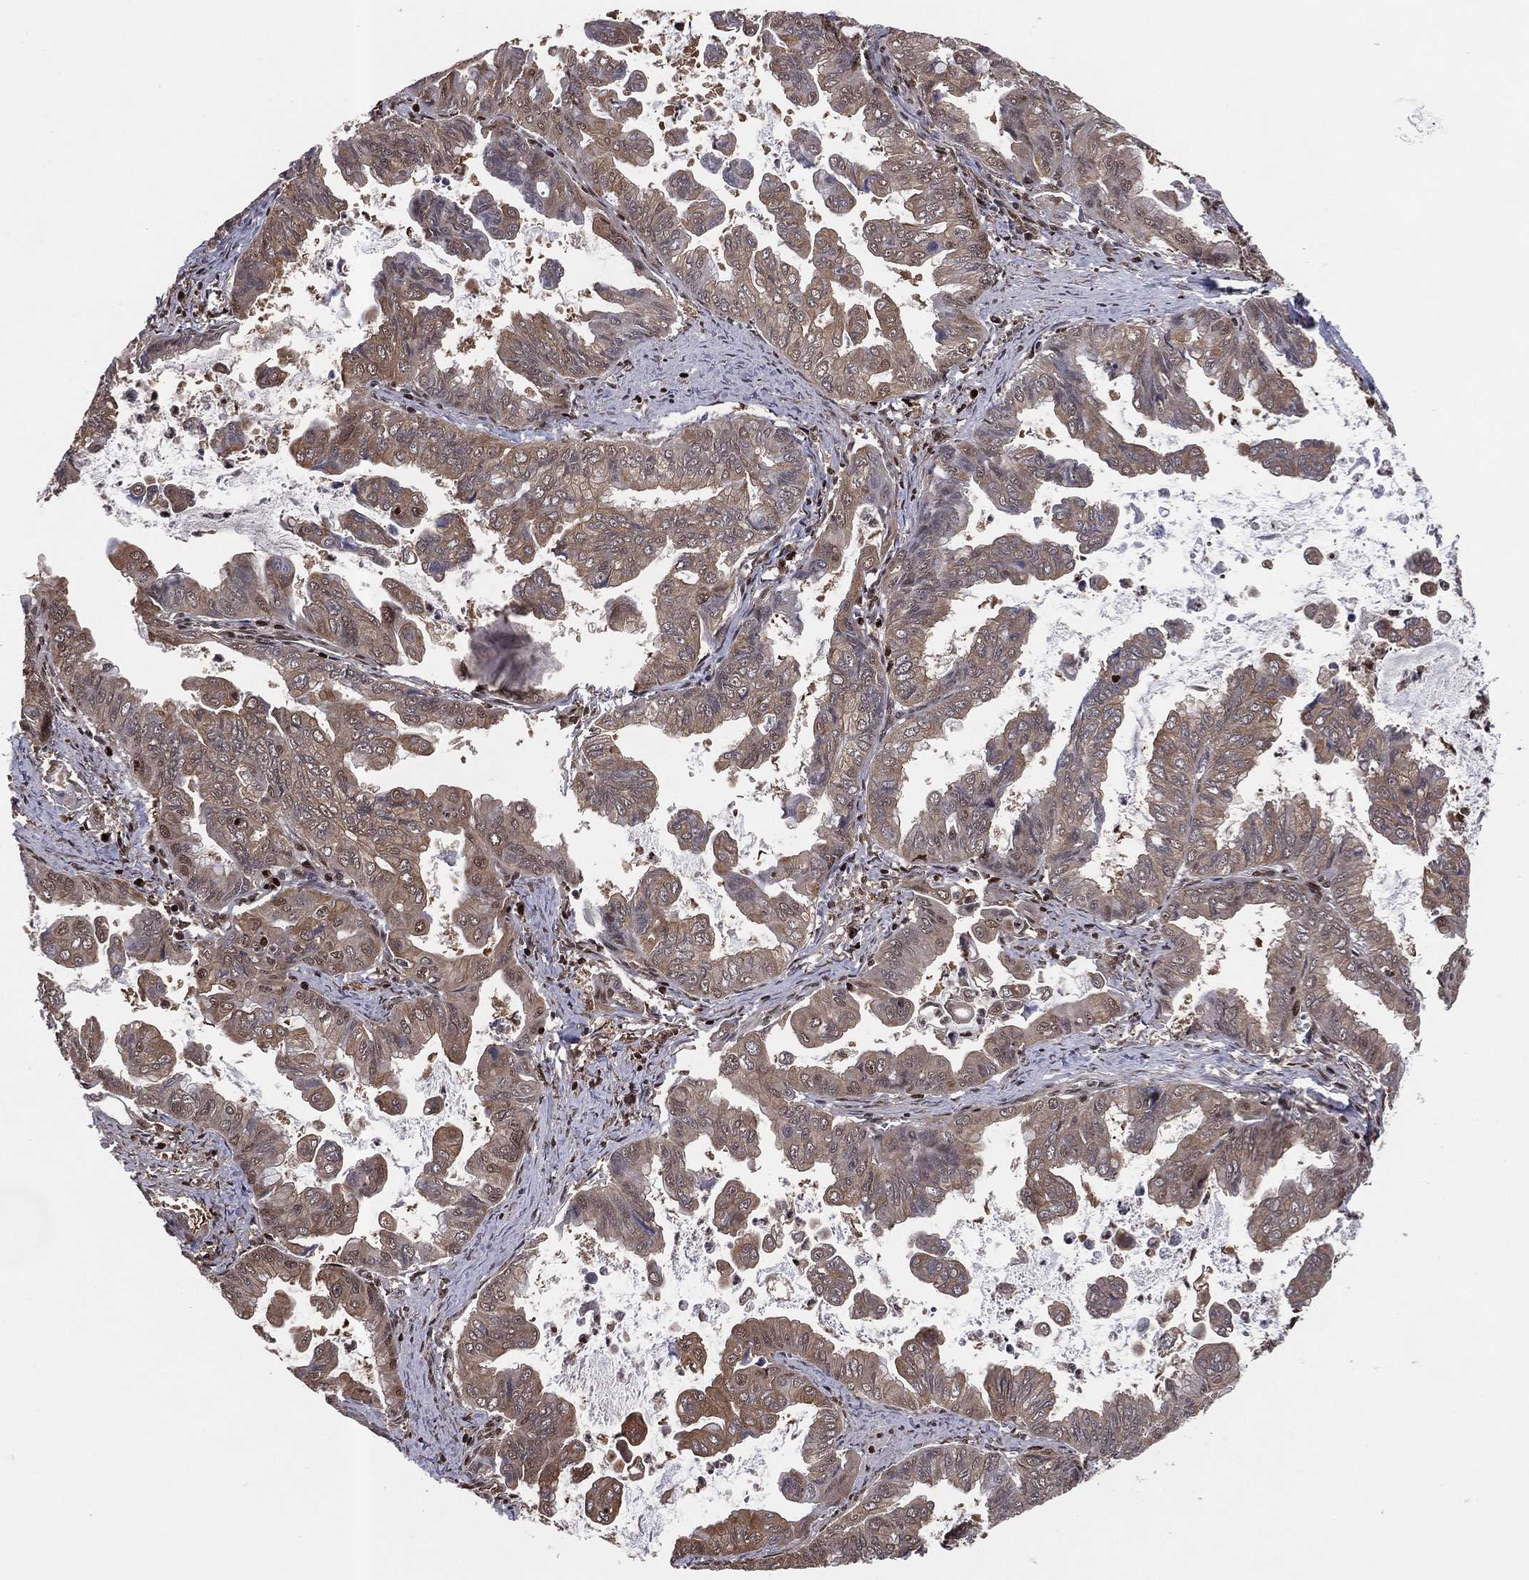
{"staining": {"intensity": "weak", "quantity": ">75%", "location": "cytoplasmic/membranous"}, "tissue": "stomach cancer", "cell_type": "Tumor cells", "image_type": "cancer", "snomed": [{"axis": "morphology", "description": "Adenocarcinoma, NOS"}, {"axis": "topography", "description": "Stomach, upper"}], "caption": "Protein analysis of stomach cancer tissue exhibits weak cytoplasmic/membranous positivity in approximately >75% of tumor cells.", "gene": "PSMA1", "patient": {"sex": "male", "age": 80}}